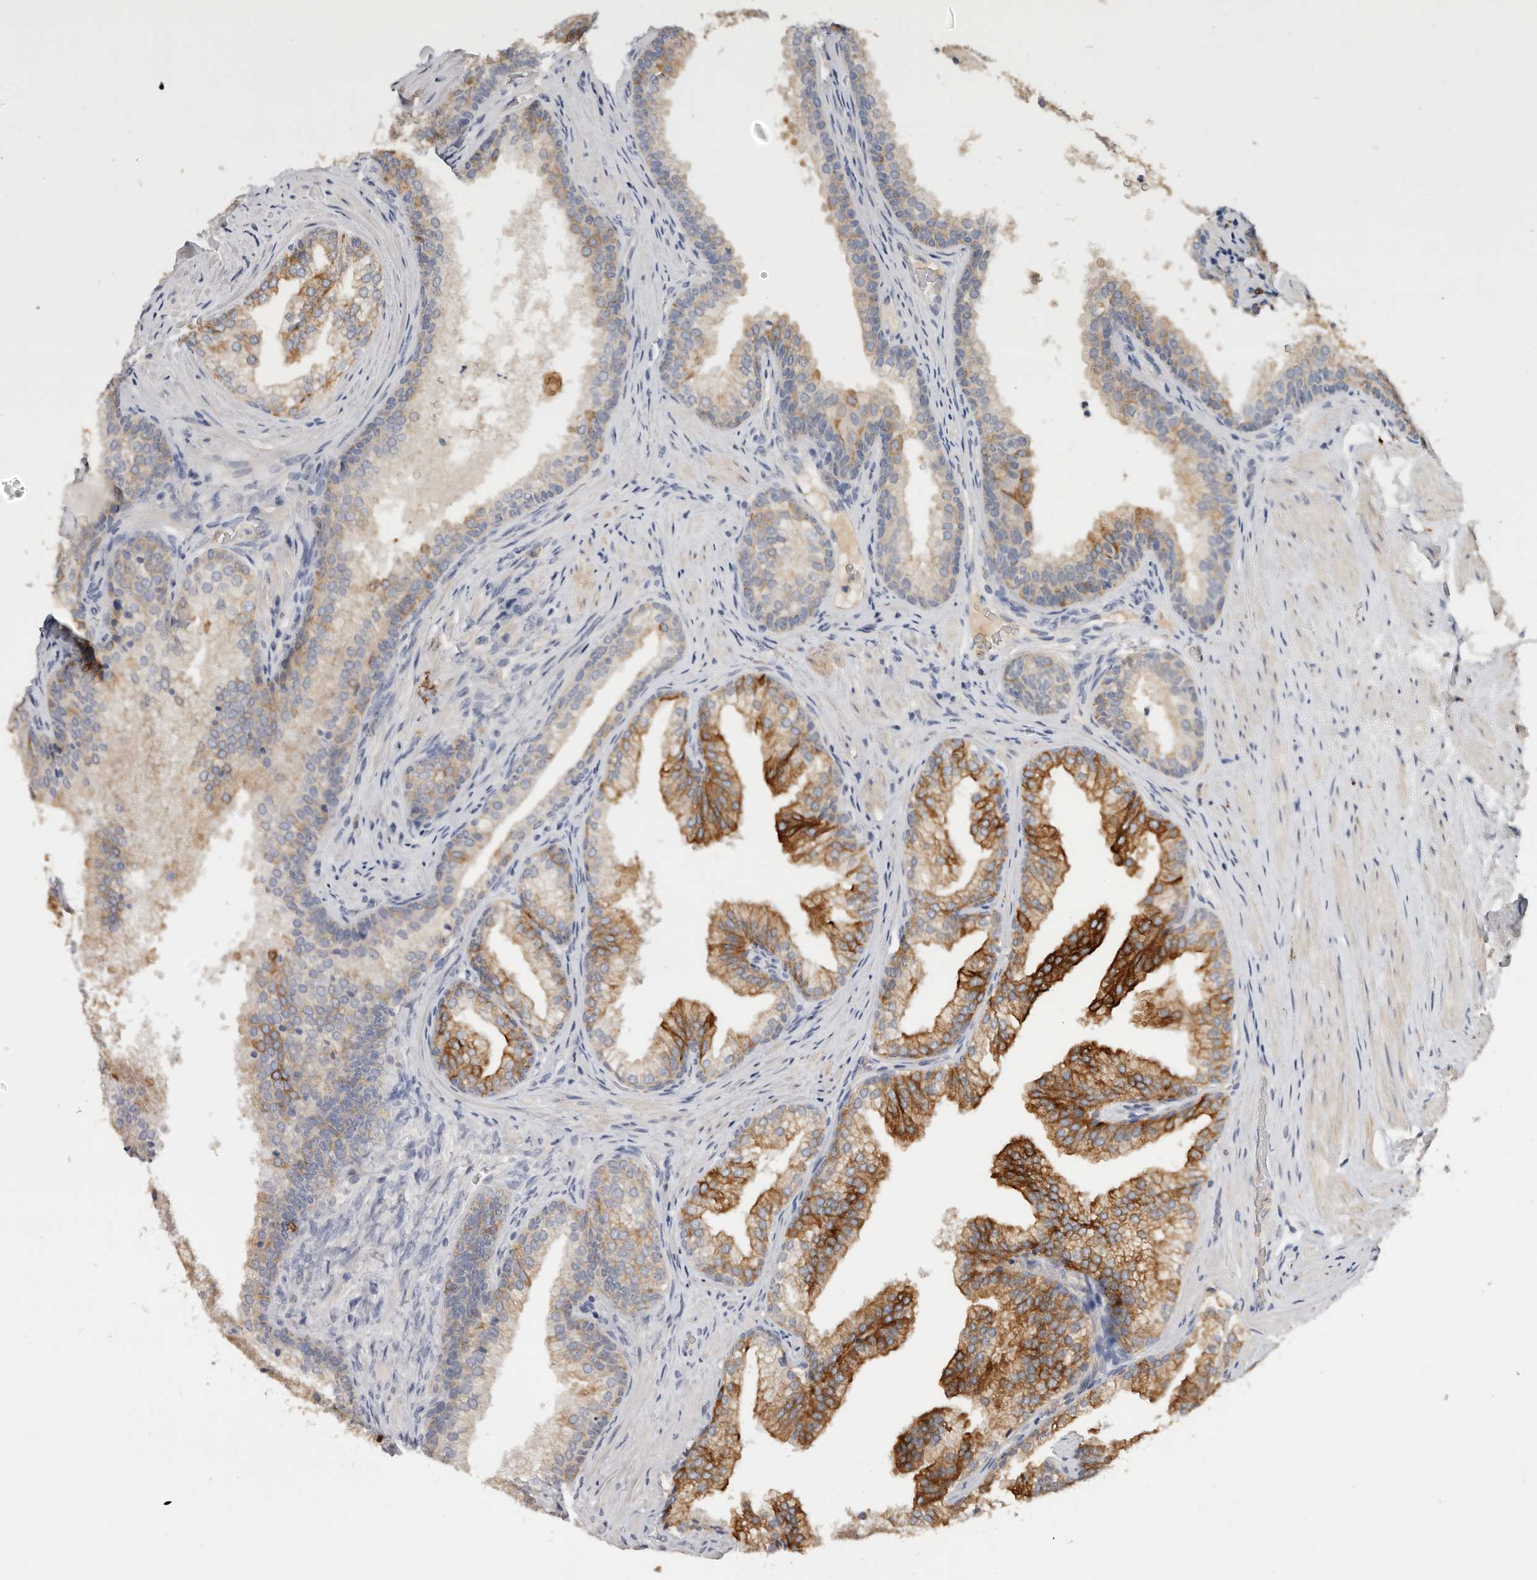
{"staining": {"intensity": "strong", "quantity": "25%-75%", "location": "cytoplasmic/membranous"}, "tissue": "prostate", "cell_type": "Glandular cells", "image_type": "normal", "snomed": [{"axis": "morphology", "description": "Normal tissue, NOS"}, {"axis": "topography", "description": "Prostate"}], "caption": "Prostate stained with a brown dye displays strong cytoplasmic/membranous positive positivity in about 25%-75% of glandular cells.", "gene": "TFRC", "patient": {"sex": "male", "age": 76}}